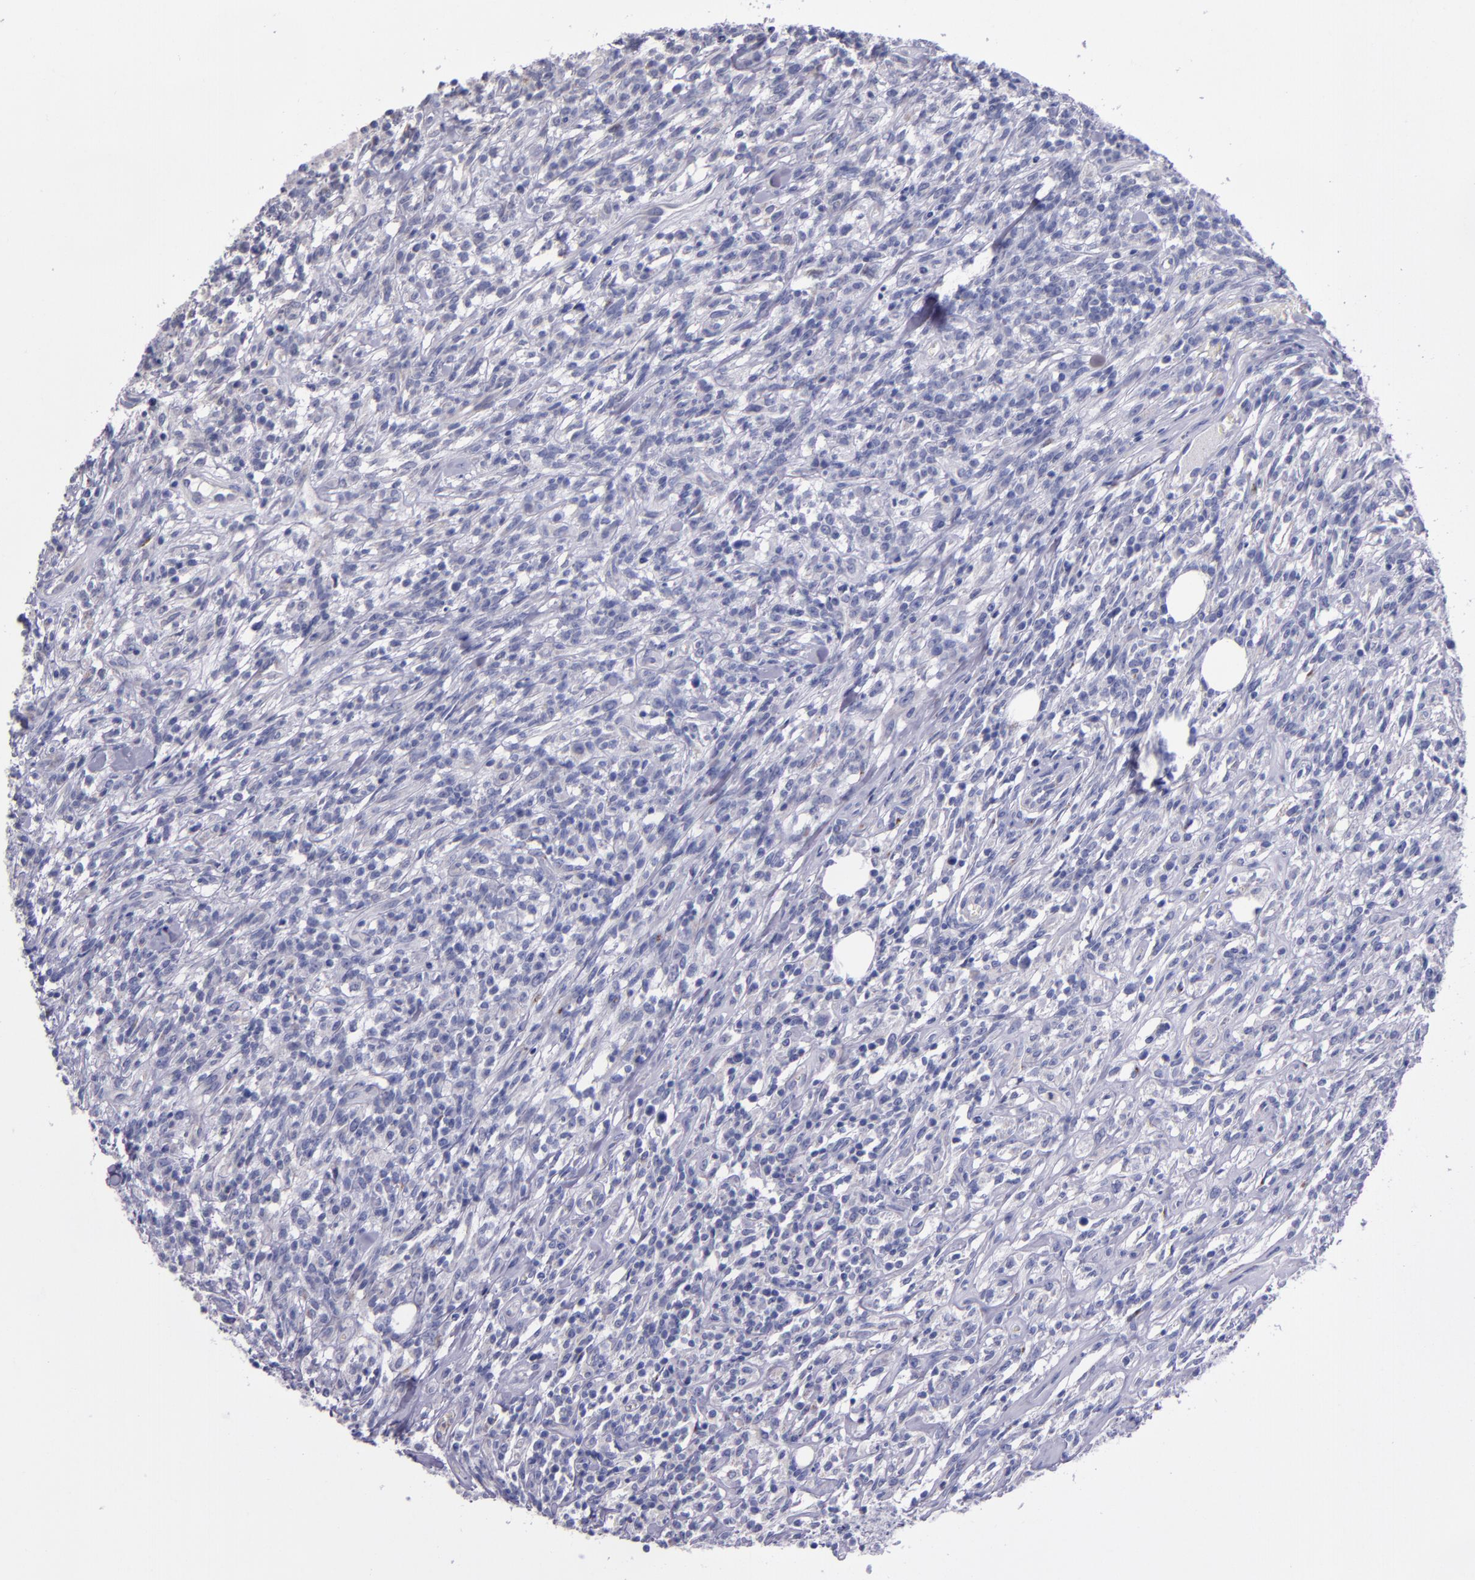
{"staining": {"intensity": "negative", "quantity": "none", "location": "none"}, "tissue": "lymphoma", "cell_type": "Tumor cells", "image_type": "cancer", "snomed": [{"axis": "morphology", "description": "Malignant lymphoma, non-Hodgkin's type, High grade"}, {"axis": "topography", "description": "Lymph node"}], "caption": "IHC micrograph of human lymphoma stained for a protein (brown), which exhibits no staining in tumor cells. (Stains: DAB (3,3'-diaminobenzidine) immunohistochemistry with hematoxylin counter stain, Microscopy: brightfield microscopy at high magnification).", "gene": "RAB41", "patient": {"sex": "female", "age": 73}}